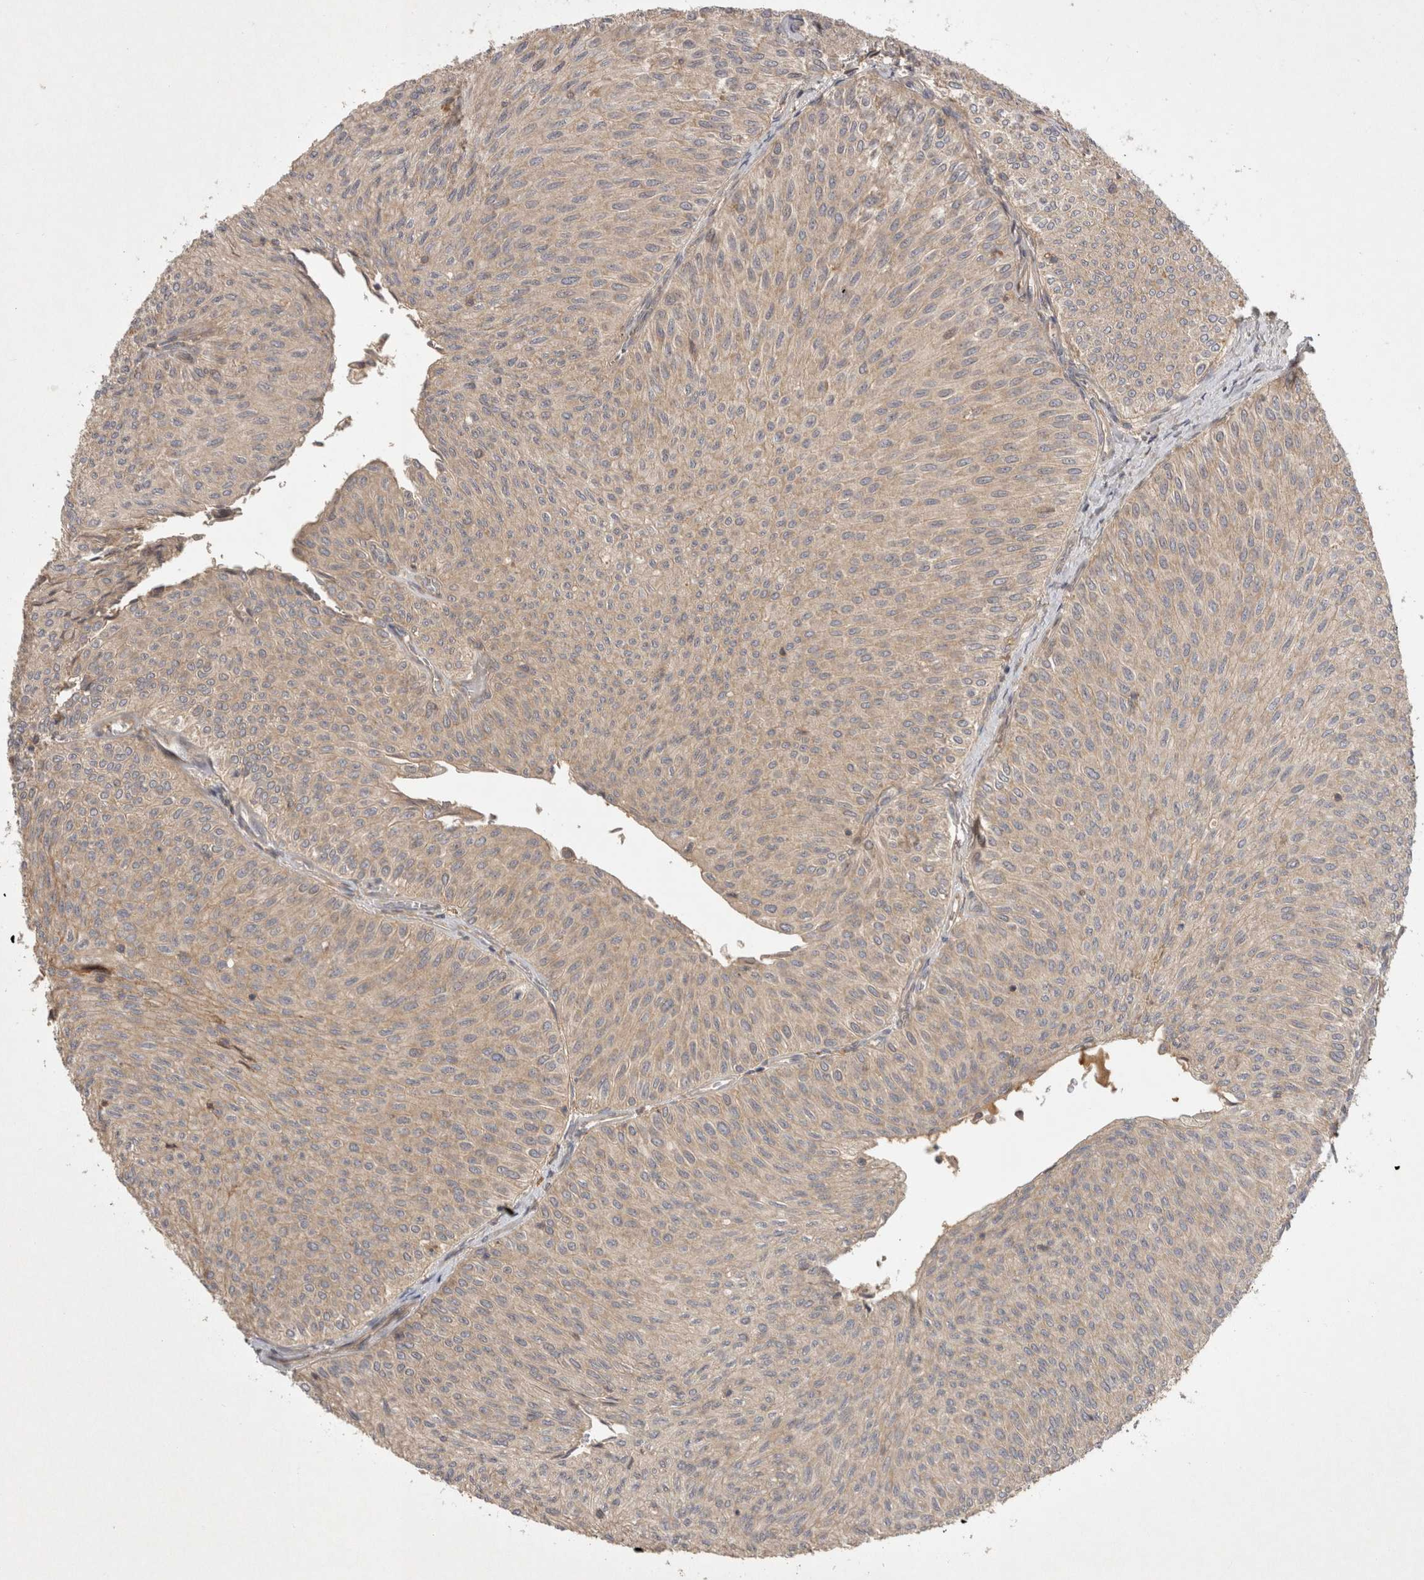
{"staining": {"intensity": "weak", "quantity": ">75%", "location": "cytoplasmic/membranous"}, "tissue": "urothelial cancer", "cell_type": "Tumor cells", "image_type": "cancer", "snomed": [{"axis": "morphology", "description": "Urothelial carcinoma, Low grade"}, {"axis": "topography", "description": "Urinary bladder"}], "caption": "Urothelial carcinoma (low-grade) tissue reveals weak cytoplasmic/membranous expression in approximately >75% of tumor cells", "gene": "PPP1R42", "patient": {"sex": "male", "age": 78}}